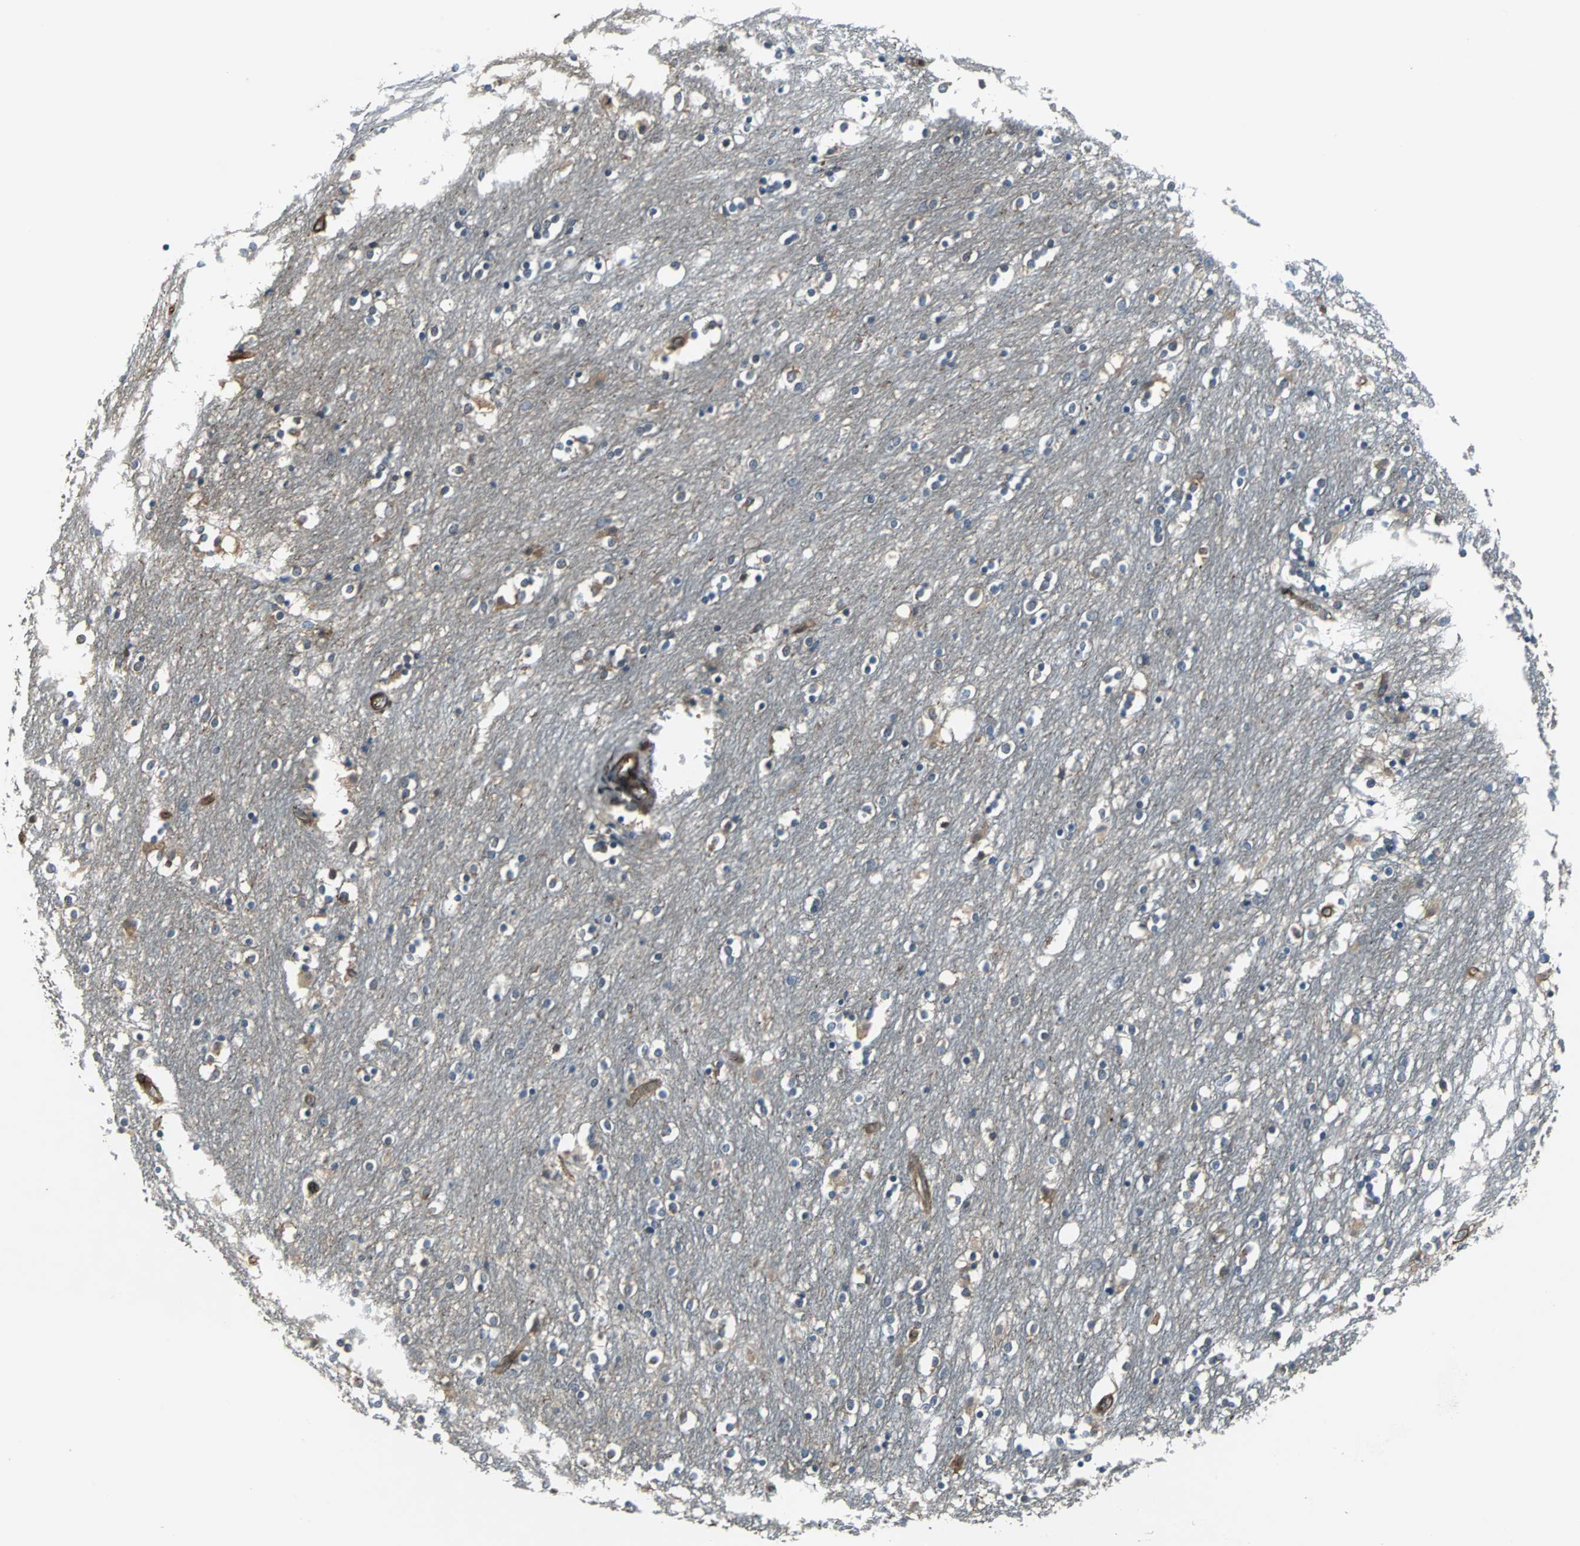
{"staining": {"intensity": "moderate", "quantity": "25%-75%", "location": "cytoplasmic/membranous"}, "tissue": "caudate", "cell_type": "Glial cells", "image_type": "normal", "snomed": [{"axis": "morphology", "description": "Normal tissue, NOS"}, {"axis": "topography", "description": "Lateral ventricle wall"}], "caption": "Immunohistochemical staining of normal caudate displays medium levels of moderate cytoplasmic/membranous positivity in about 25%-75% of glial cells.", "gene": "ACTN1", "patient": {"sex": "female", "age": 54}}